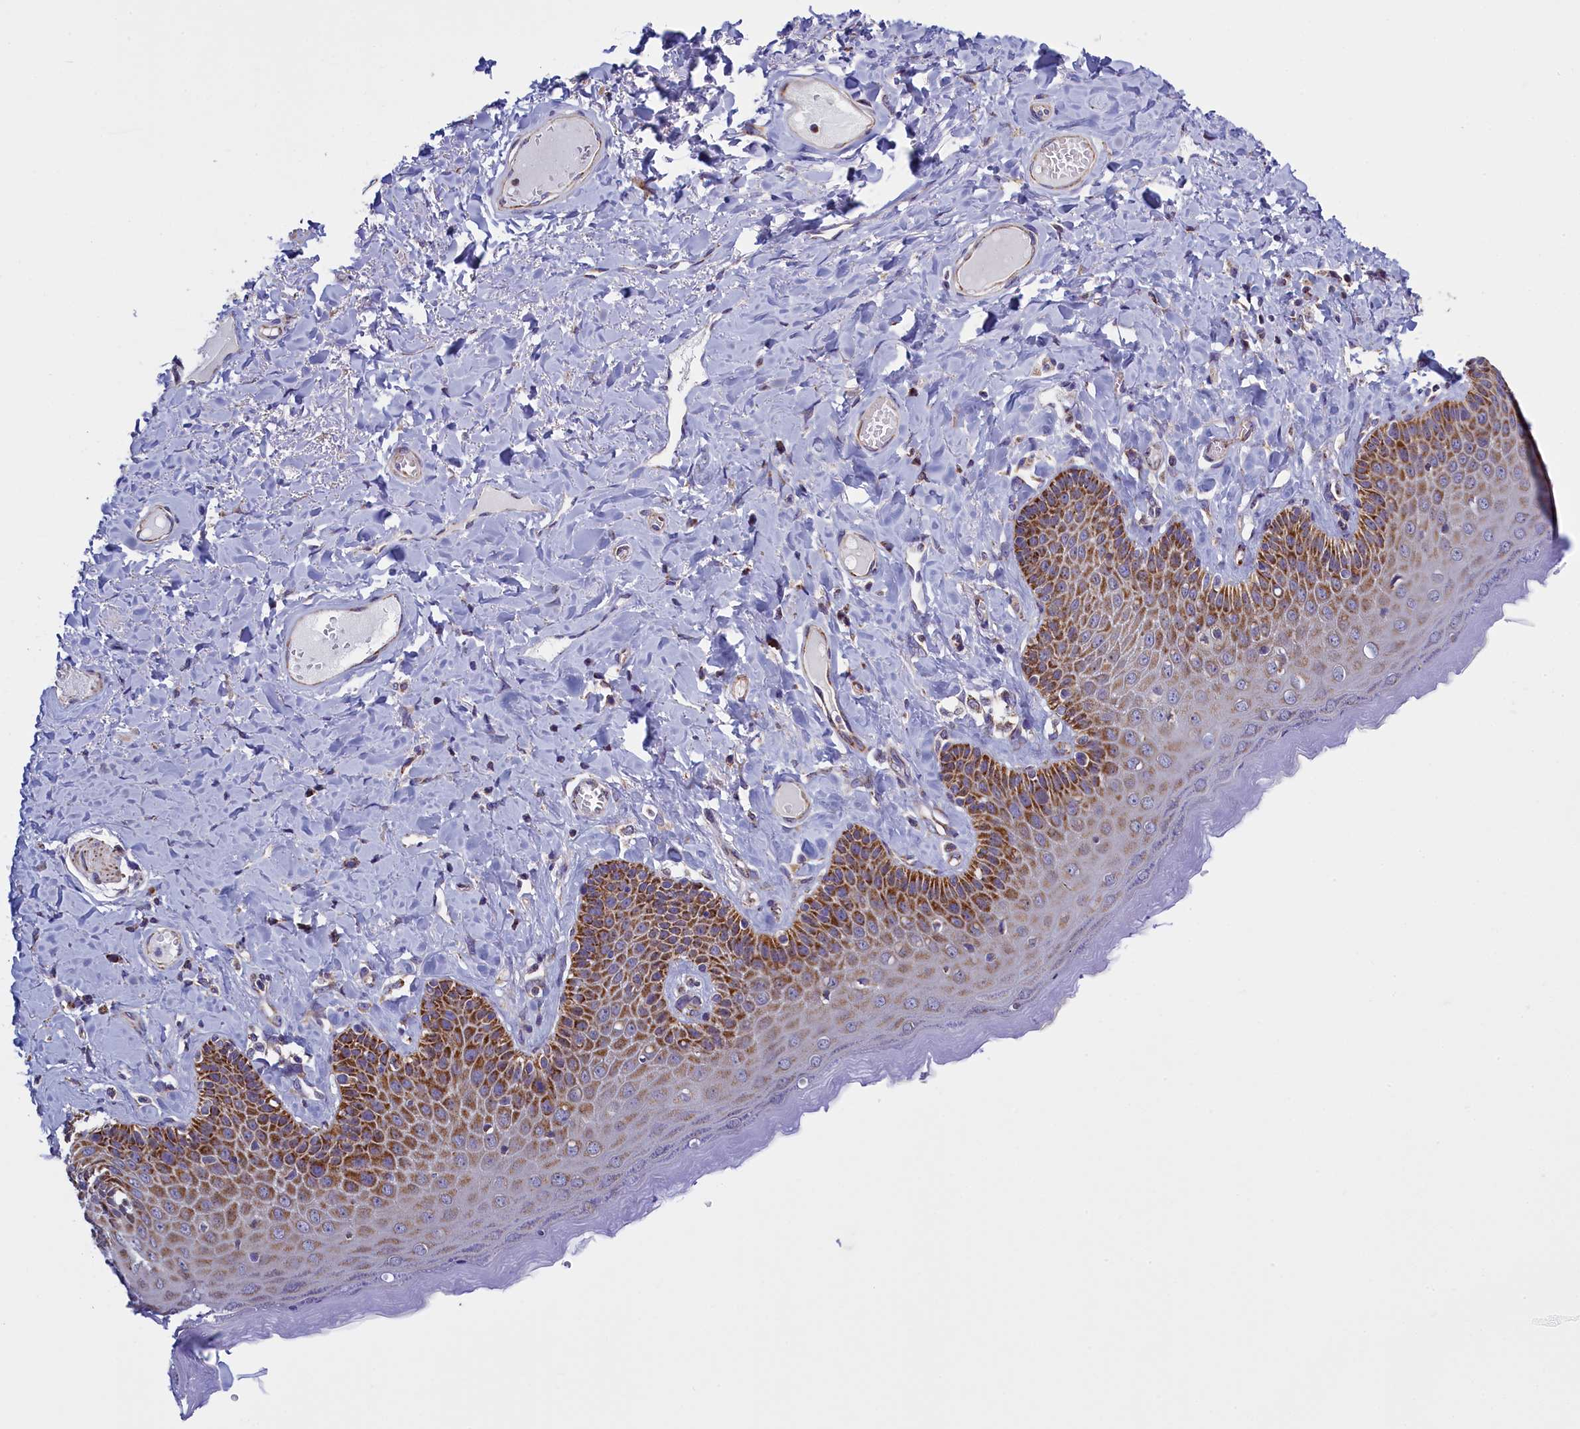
{"staining": {"intensity": "moderate", "quantity": "25%-75%", "location": "cytoplasmic/membranous"}, "tissue": "skin", "cell_type": "Epidermal cells", "image_type": "normal", "snomed": [{"axis": "morphology", "description": "Normal tissue, NOS"}, {"axis": "topography", "description": "Anal"}], "caption": "Immunohistochemical staining of unremarkable skin shows medium levels of moderate cytoplasmic/membranous staining in approximately 25%-75% of epidermal cells.", "gene": "IFT122", "patient": {"sex": "male", "age": 69}}